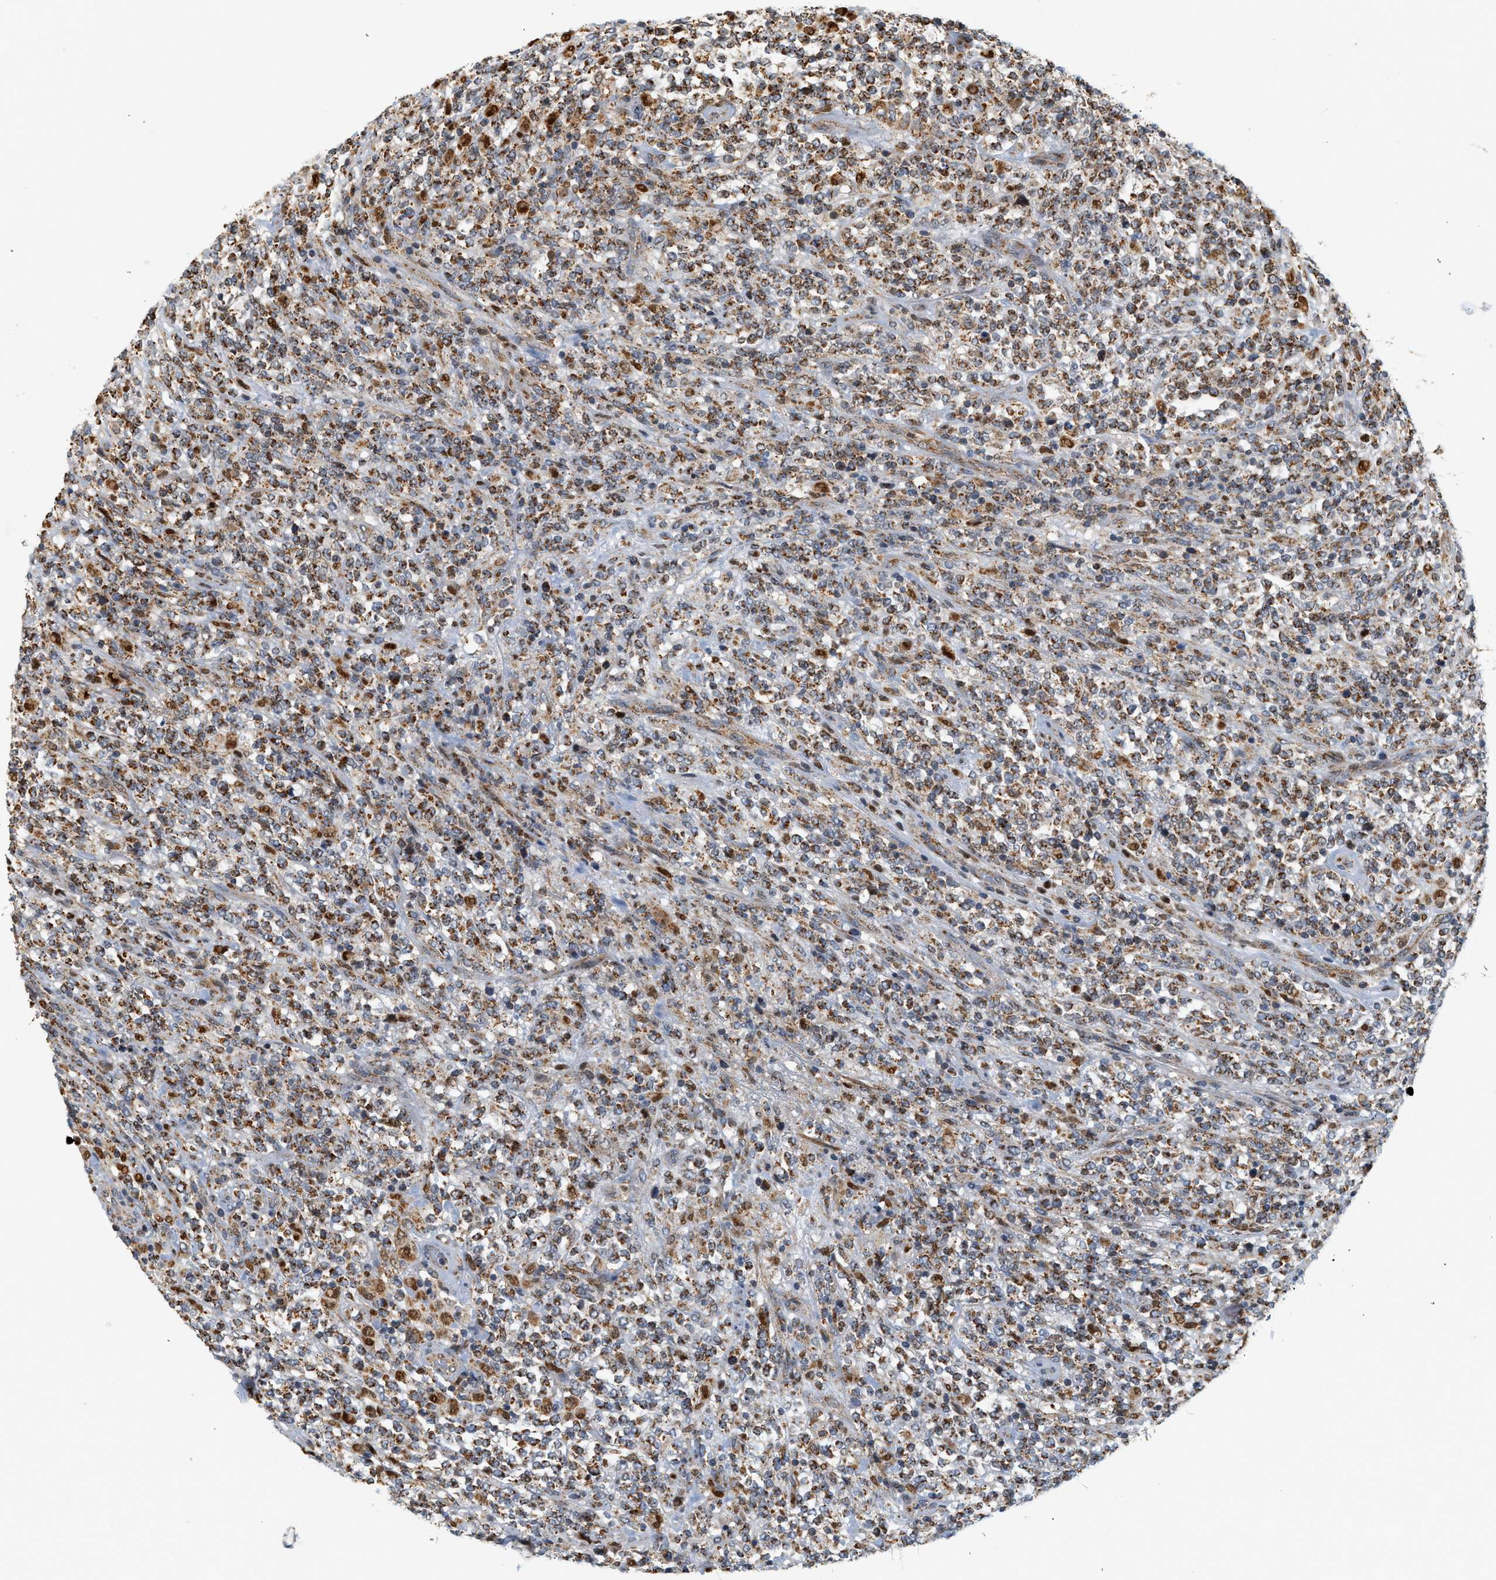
{"staining": {"intensity": "moderate", "quantity": ">75%", "location": "cytoplasmic/membranous"}, "tissue": "lymphoma", "cell_type": "Tumor cells", "image_type": "cancer", "snomed": [{"axis": "morphology", "description": "Malignant lymphoma, non-Hodgkin's type, High grade"}, {"axis": "topography", "description": "Soft tissue"}], "caption": "The micrograph displays a brown stain indicating the presence of a protein in the cytoplasmic/membranous of tumor cells in malignant lymphoma, non-Hodgkin's type (high-grade).", "gene": "MCU", "patient": {"sex": "male", "age": 18}}